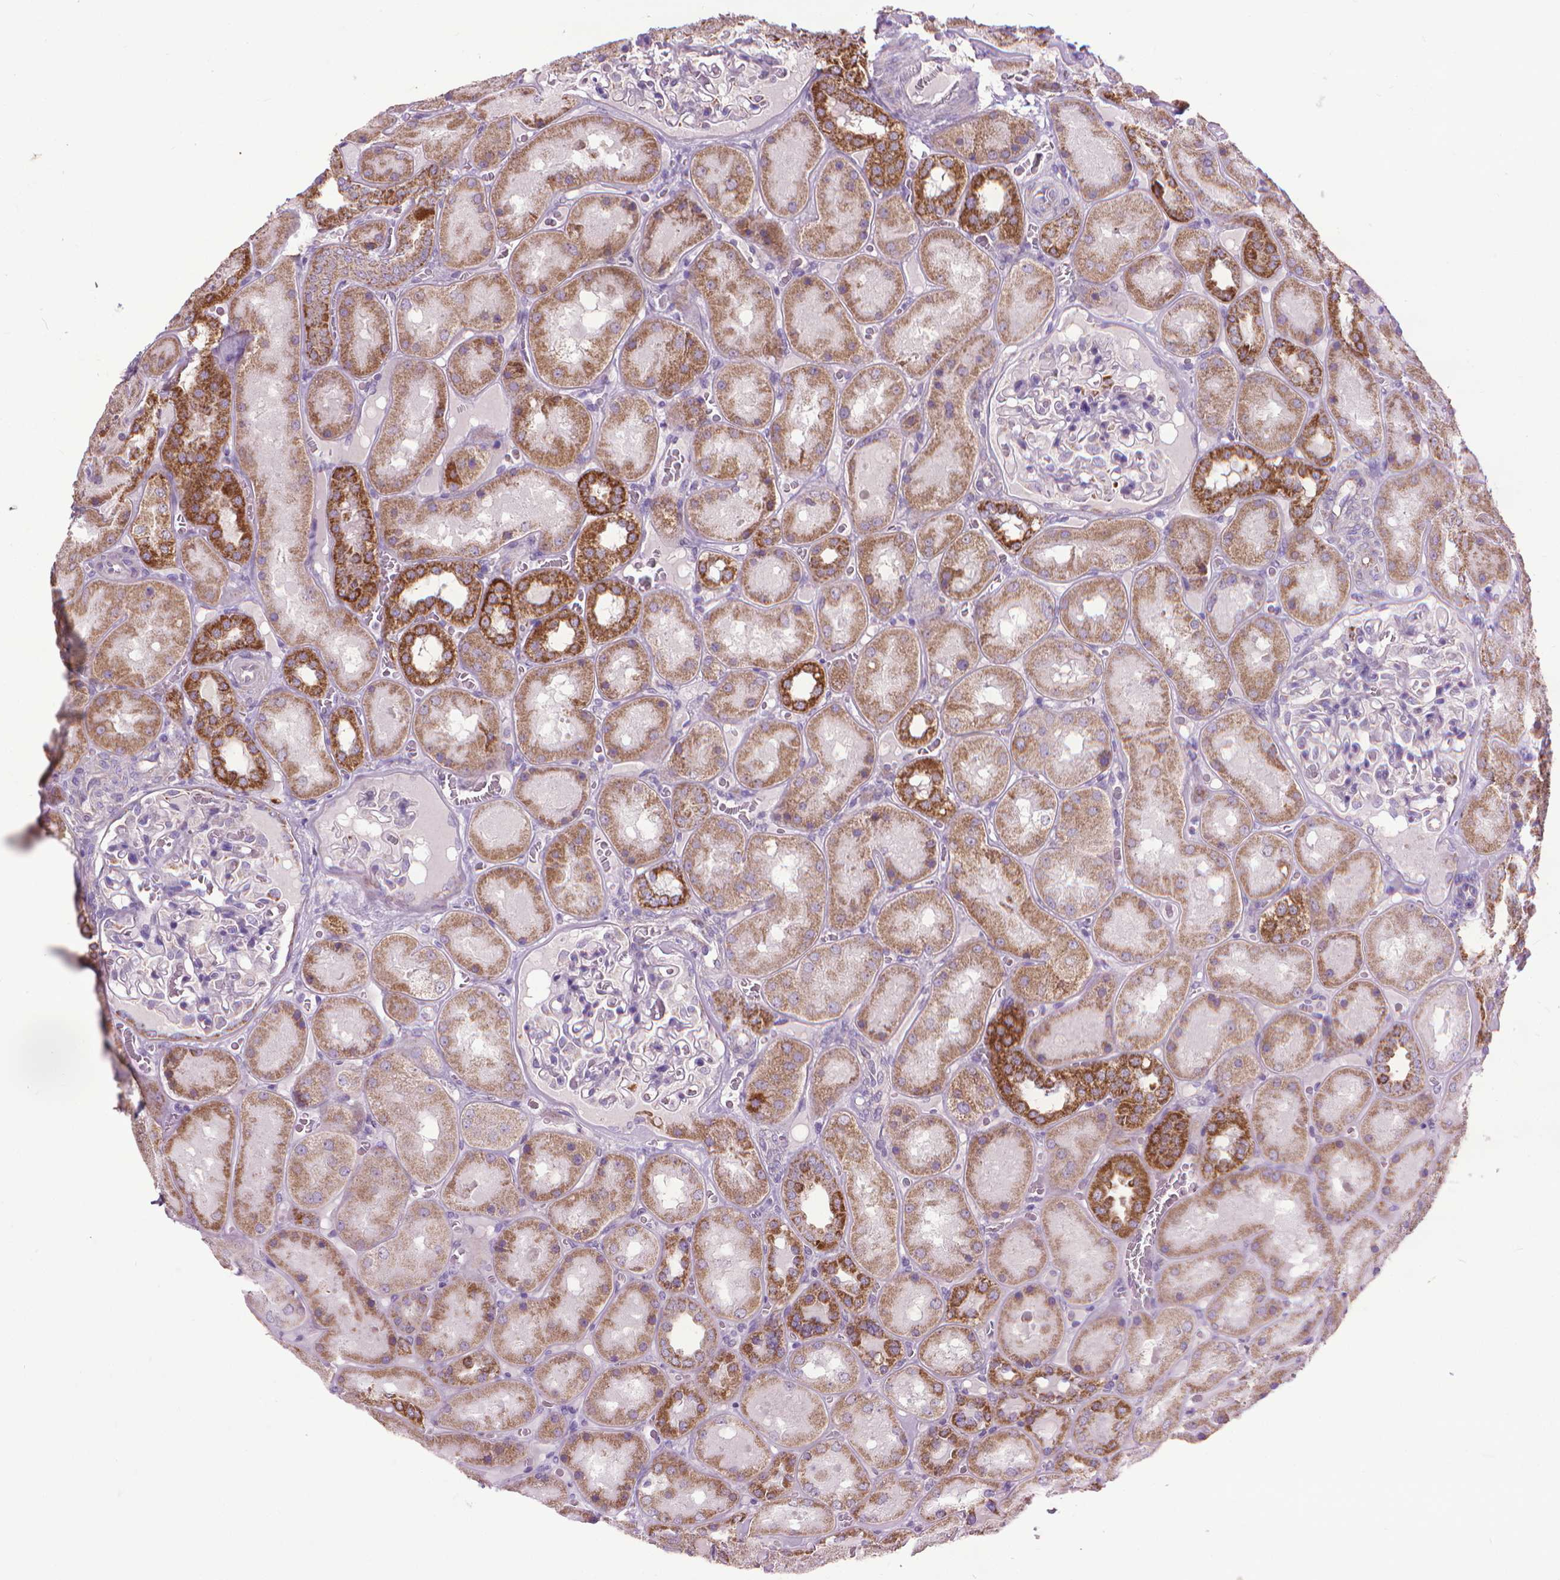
{"staining": {"intensity": "moderate", "quantity": "<25%", "location": "cytoplasmic/membranous"}, "tissue": "kidney", "cell_type": "Cells in glomeruli", "image_type": "normal", "snomed": [{"axis": "morphology", "description": "Normal tissue, NOS"}, {"axis": "topography", "description": "Kidney"}], "caption": "Immunohistochemistry (IHC) (DAB (3,3'-diaminobenzidine)) staining of unremarkable human kidney displays moderate cytoplasmic/membranous protein expression in about <25% of cells in glomeruli.", "gene": "VDAC1", "patient": {"sex": "male", "age": 73}}